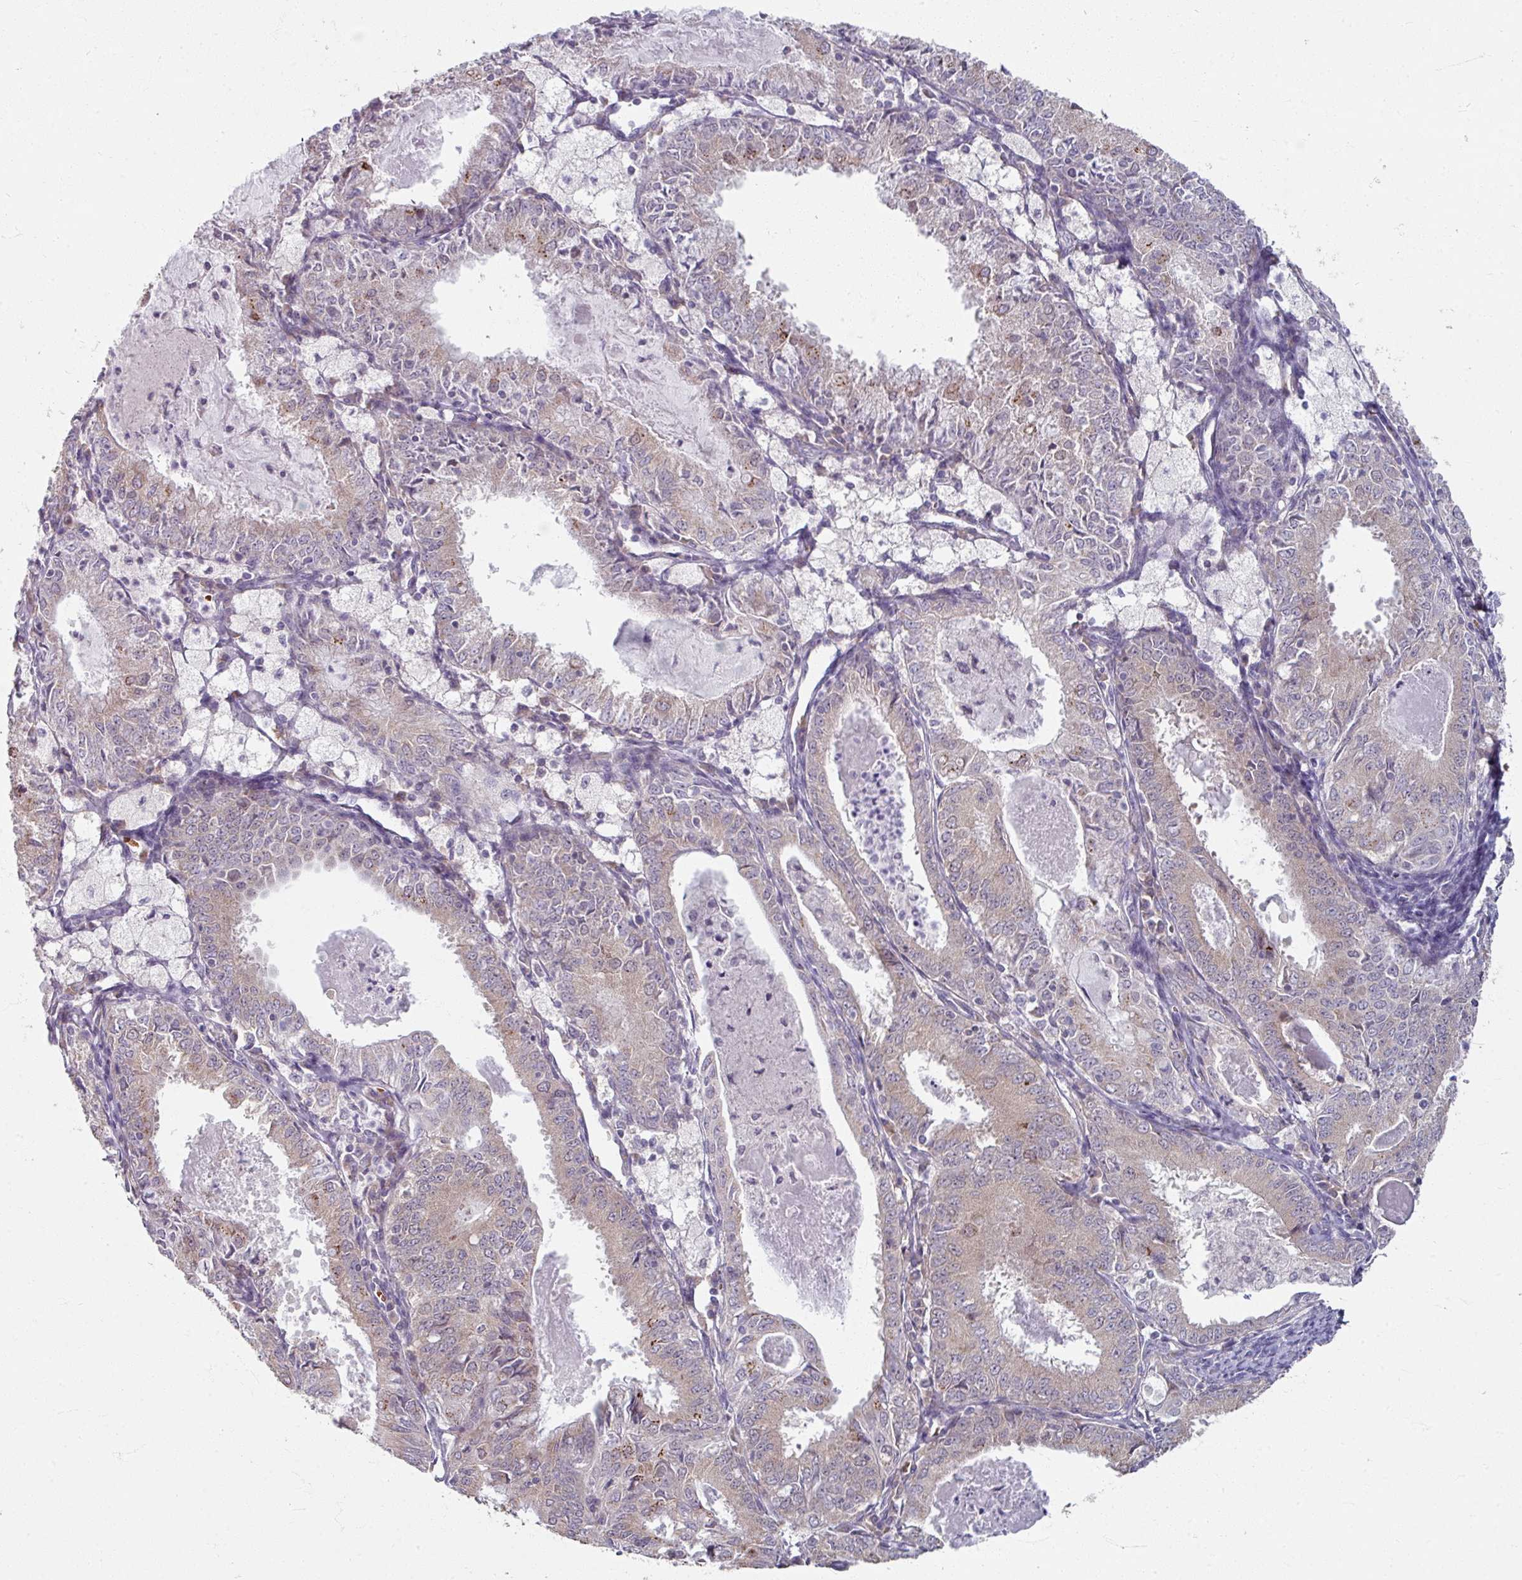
{"staining": {"intensity": "weak", "quantity": "<25%", "location": "cytoplasmic/membranous"}, "tissue": "endometrial cancer", "cell_type": "Tumor cells", "image_type": "cancer", "snomed": [{"axis": "morphology", "description": "Adenocarcinoma, NOS"}, {"axis": "topography", "description": "Endometrium"}], "caption": "Image shows no significant protein positivity in tumor cells of endometrial adenocarcinoma. (DAB IHC with hematoxylin counter stain).", "gene": "KMT5C", "patient": {"sex": "female", "age": 57}}